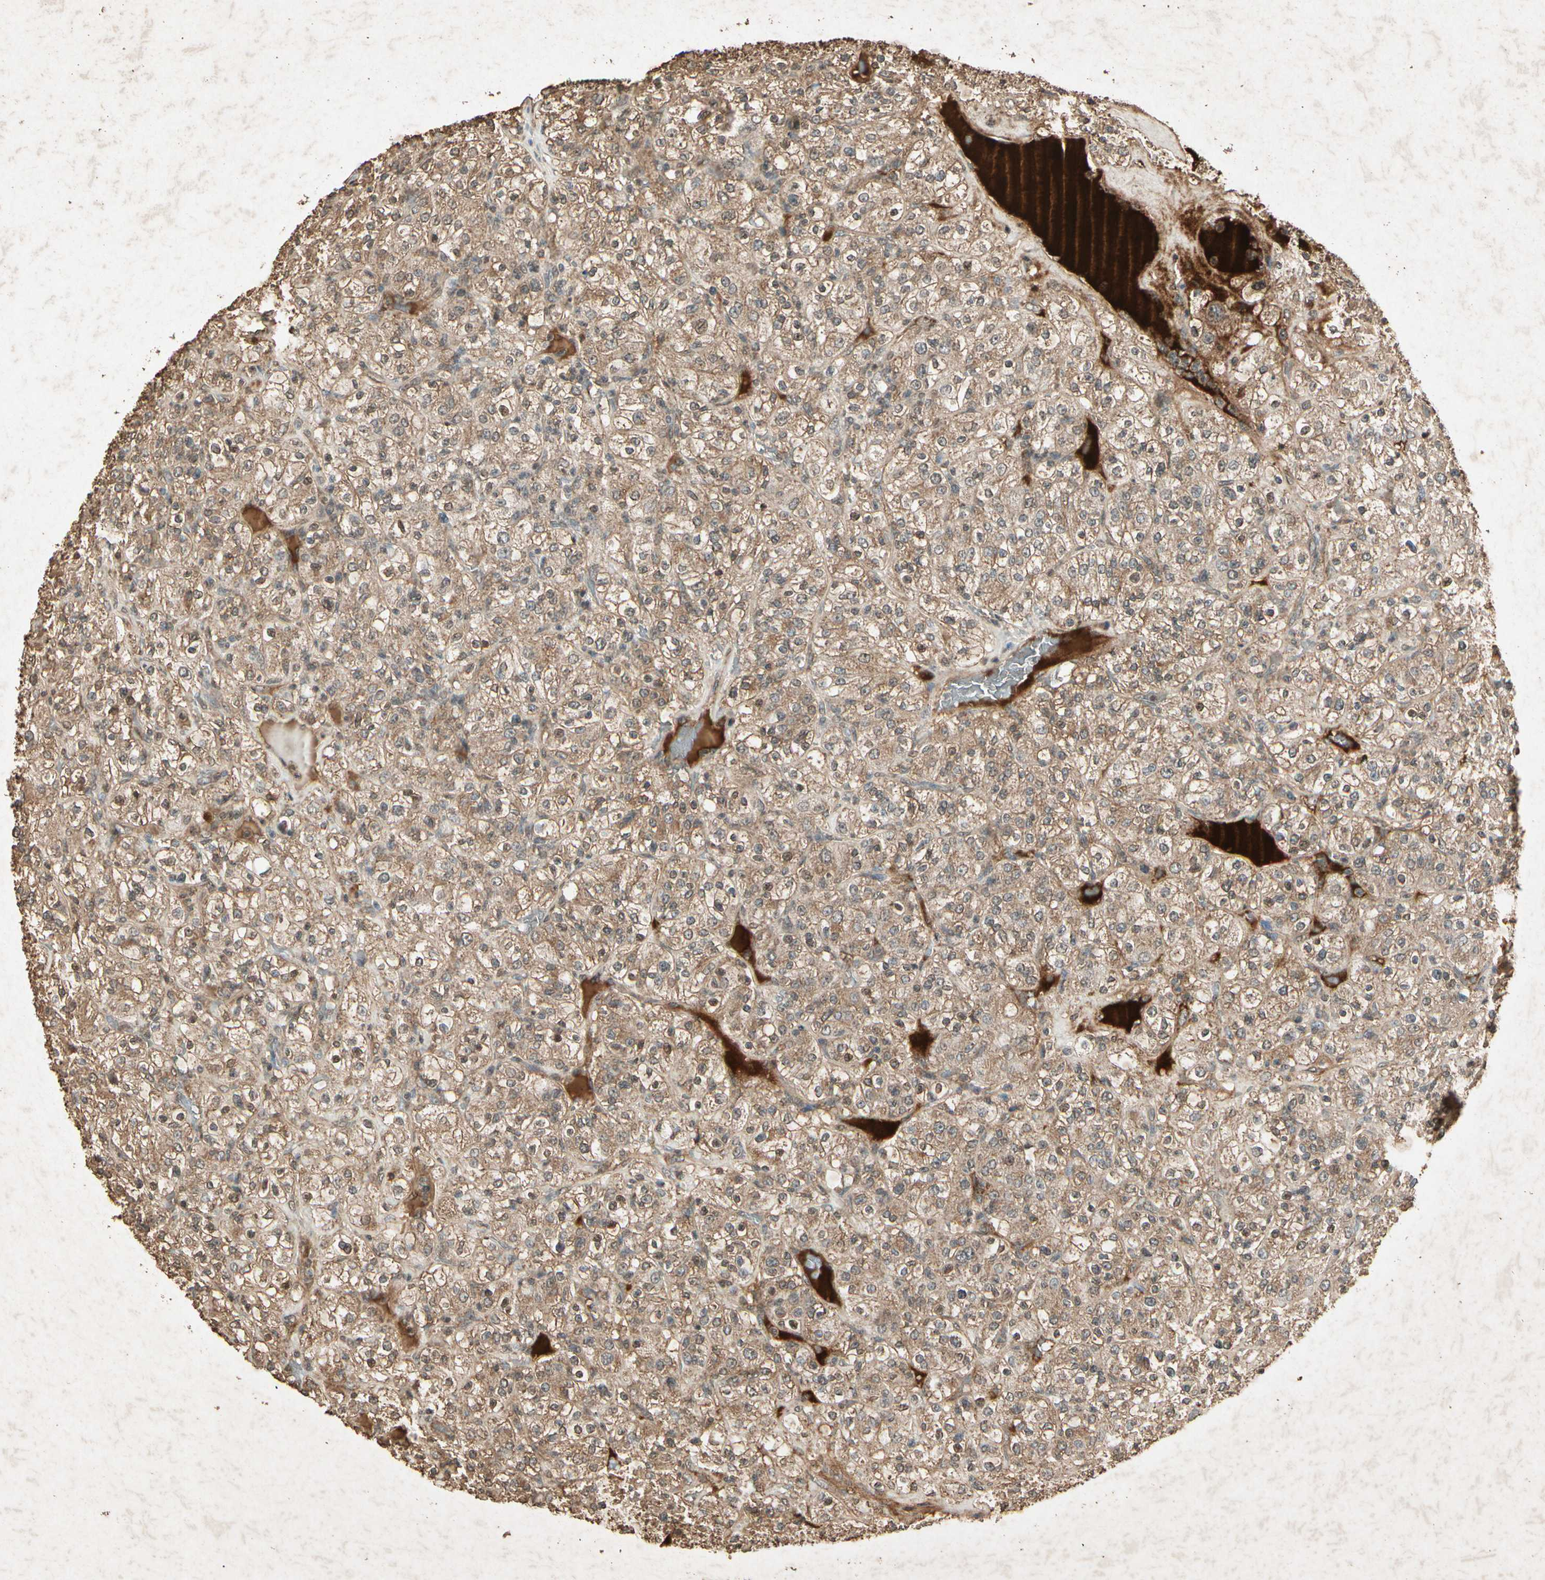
{"staining": {"intensity": "moderate", "quantity": ">75%", "location": "cytoplasmic/membranous"}, "tissue": "renal cancer", "cell_type": "Tumor cells", "image_type": "cancer", "snomed": [{"axis": "morphology", "description": "Normal tissue, NOS"}, {"axis": "morphology", "description": "Adenocarcinoma, NOS"}, {"axis": "topography", "description": "Kidney"}], "caption": "There is medium levels of moderate cytoplasmic/membranous staining in tumor cells of adenocarcinoma (renal), as demonstrated by immunohistochemical staining (brown color).", "gene": "GC", "patient": {"sex": "female", "age": 72}}